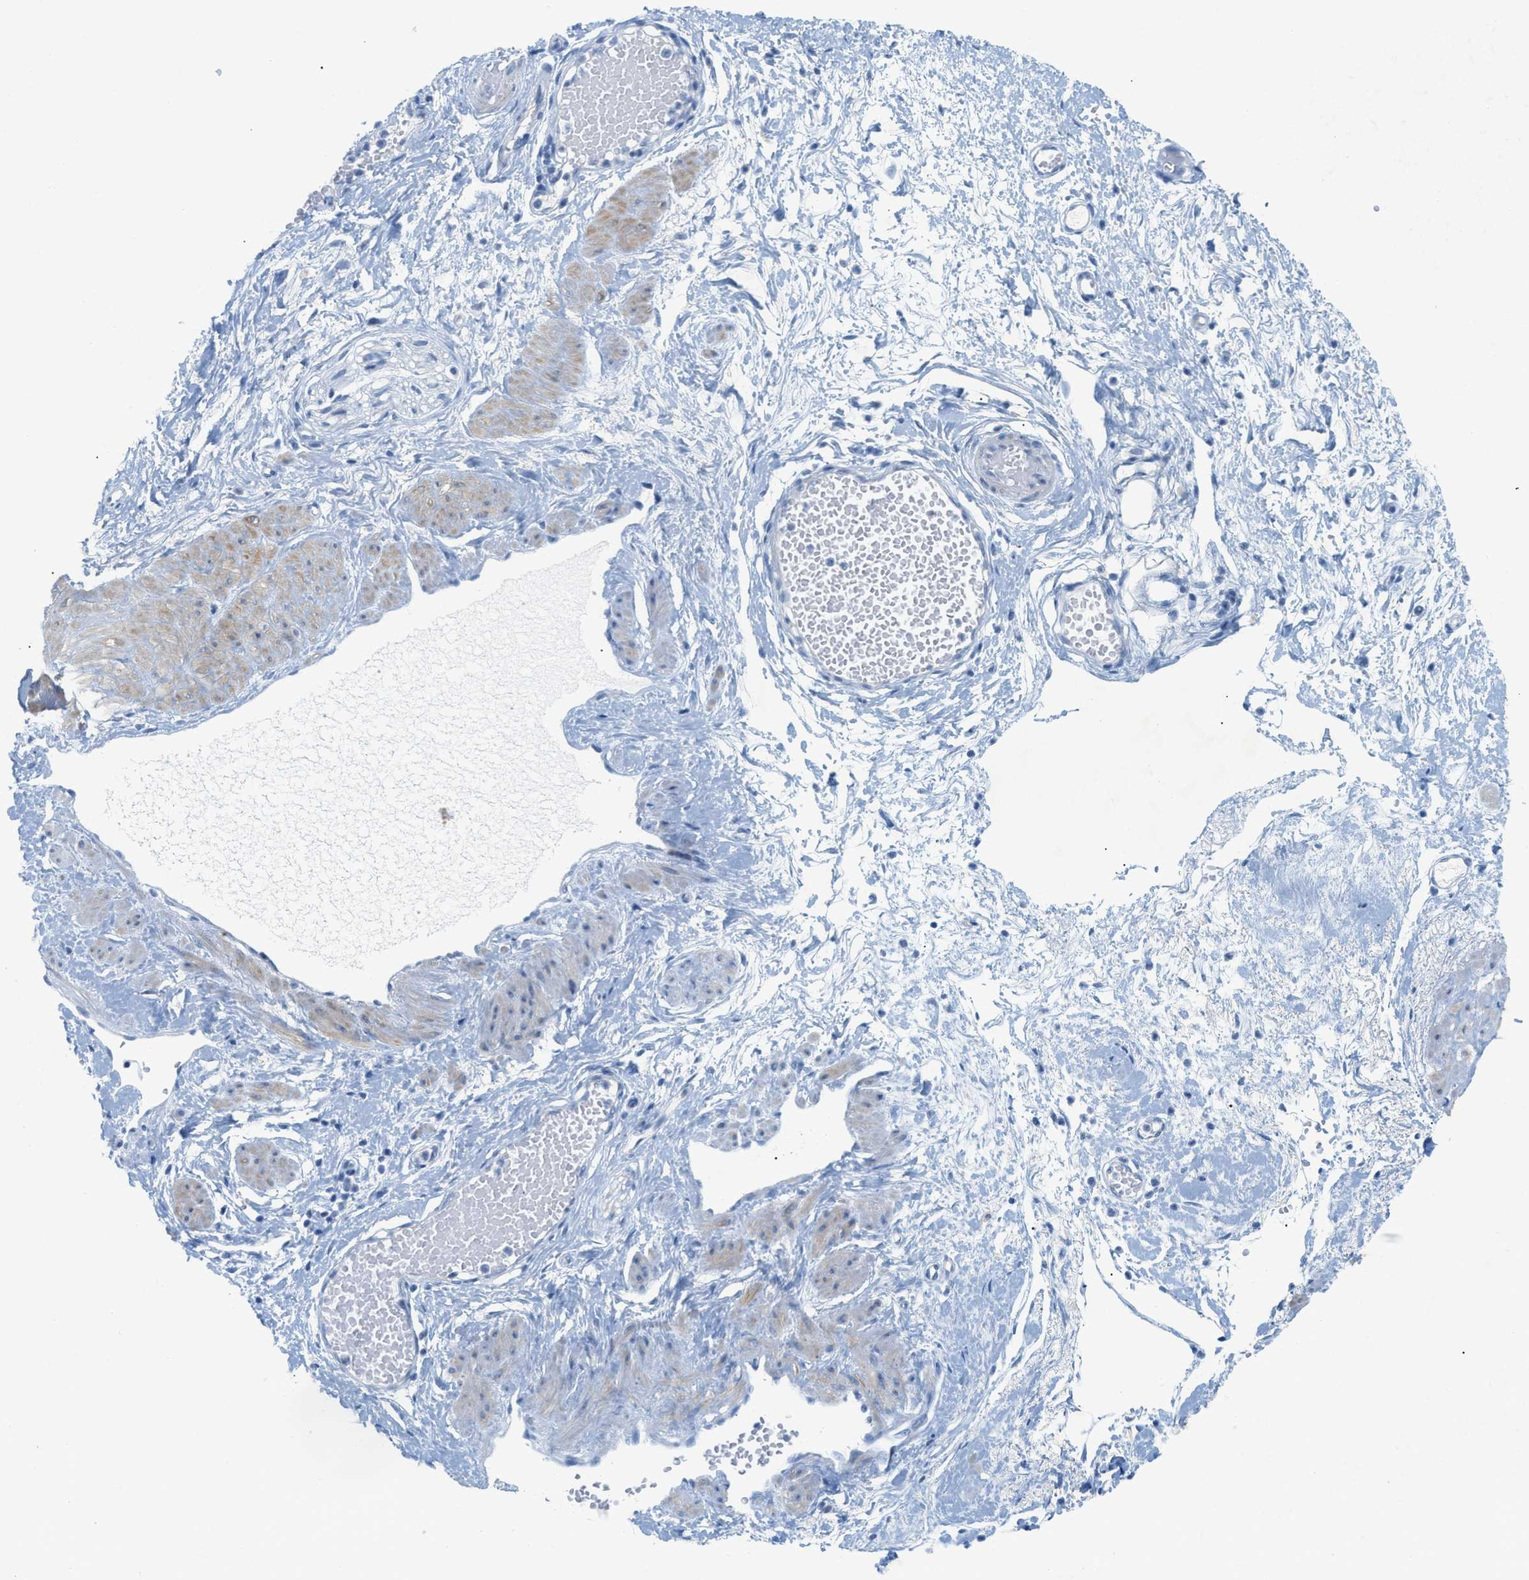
{"staining": {"intensity": "negative", "quantity": "none", "location": "none"}, "tissue": "adipose tissue", "cell_type": "Adipocytes", "image_type": "normal", "snomed": [{"axis": "morphology", "description": "Normal tissue, NOS"}, {"axis": "topography", "description": "Soft tissue"}, {"axis": "topography", "description": "Vascular tissue"}], "caption": "High magnification brightfield microscopy of benign adipose tissue stained with DAB (3,3'-diaminobenzidine) (brown) and counterstained with hematoxylin (blue): adipocytes show no significant staining.", "gene": "HLTF", "patient": {"sex": "female", "age": 35}}